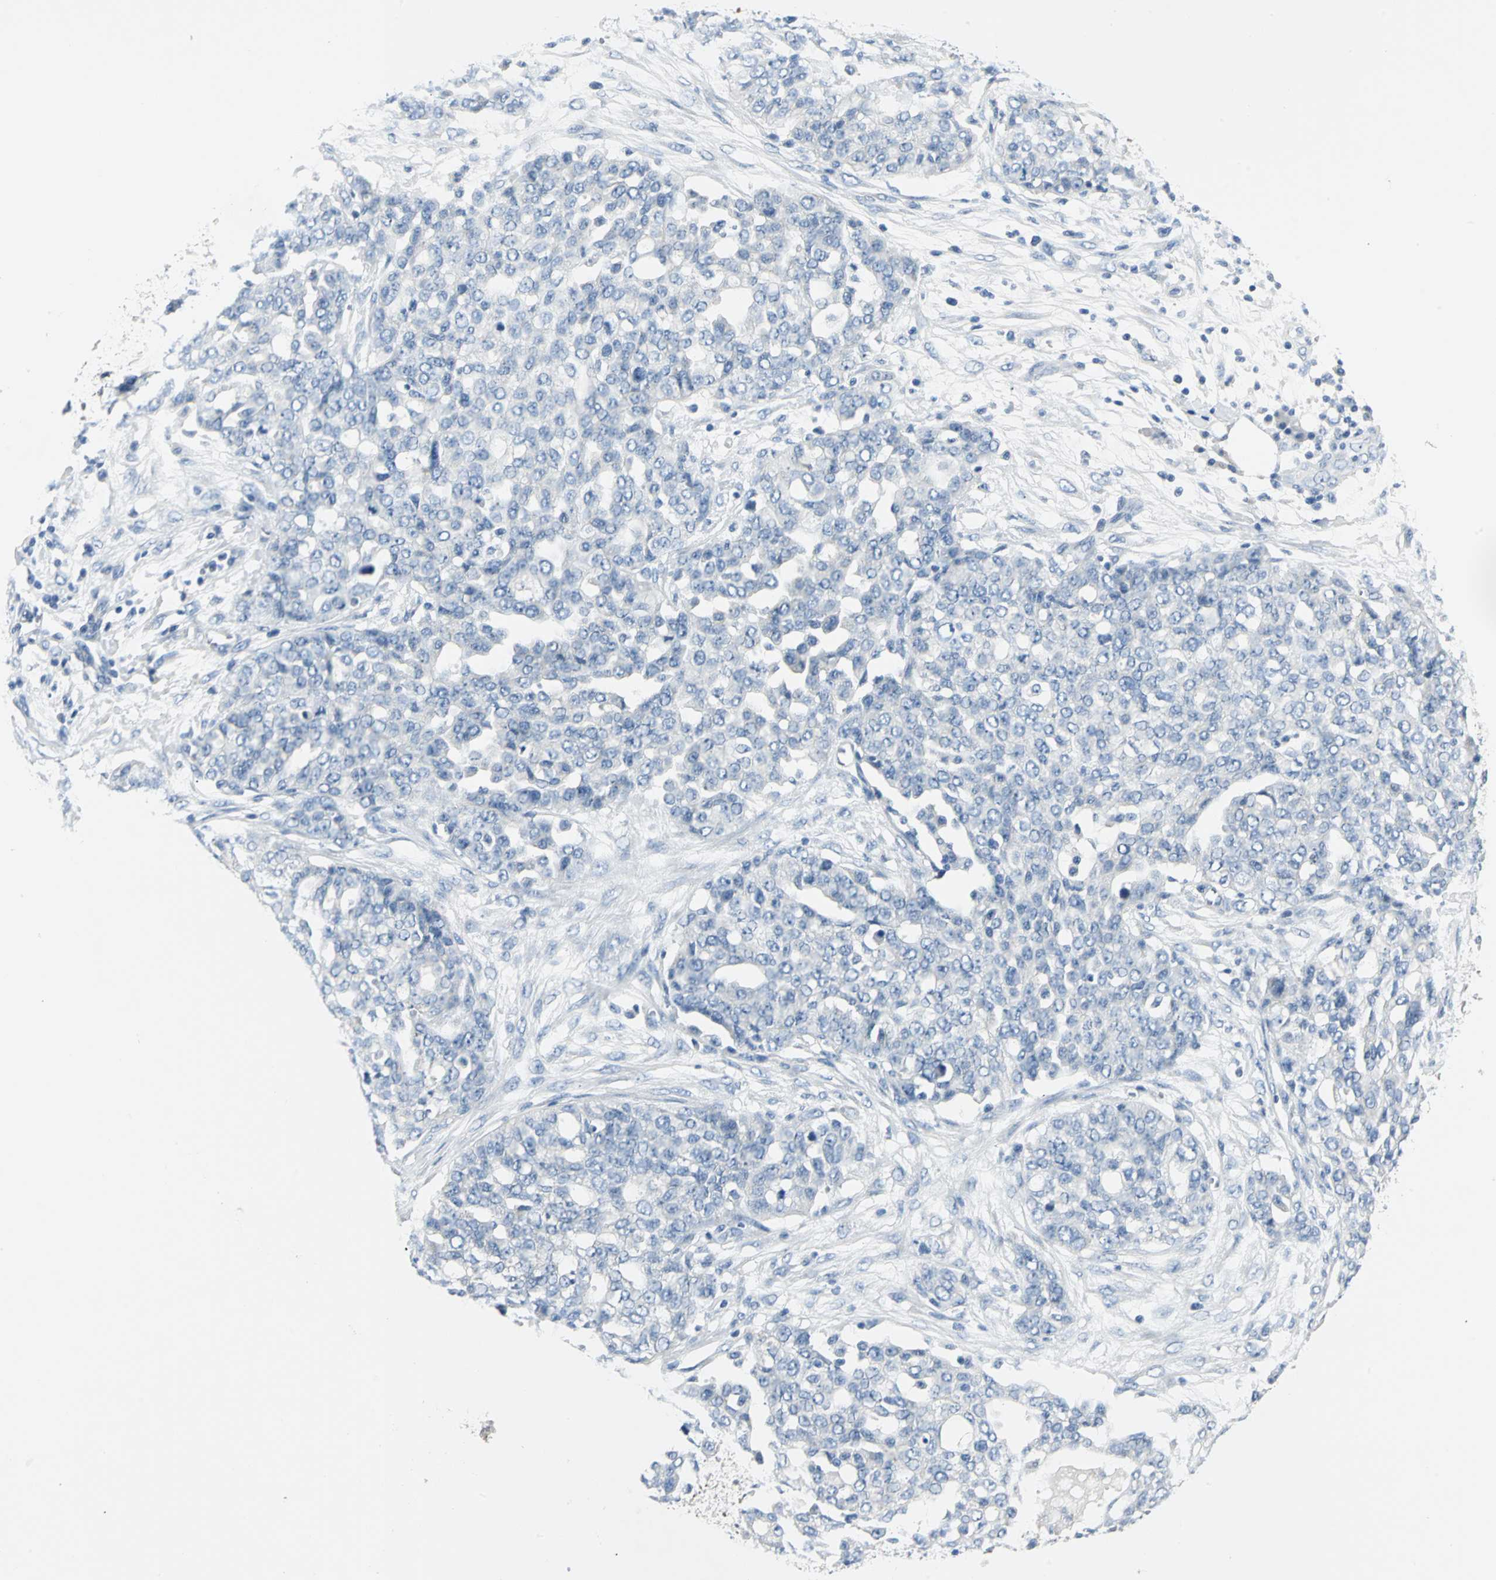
{"staining": {"intensity": "negative", "quantity": "none", "location": "none"}, "tissue": "ovarian cancer", "cell_type": "Tumor cells", "image_type": "cancer", "snomed": [{"axis": "morphology", "description": "Cystadenocarcinoma, serous, NOS"}, {"axis": "topography", "description": "Soft tissue"}, {"axis": "topography", "description": "Ovary"}], "caption": "Immunohistochemical staining of human ovarian serous cystadenocarcinoma displays no significant expression in tumor cells.", "gene": "RIPOR1", "patient": {"sex": "female", "age": 57}}